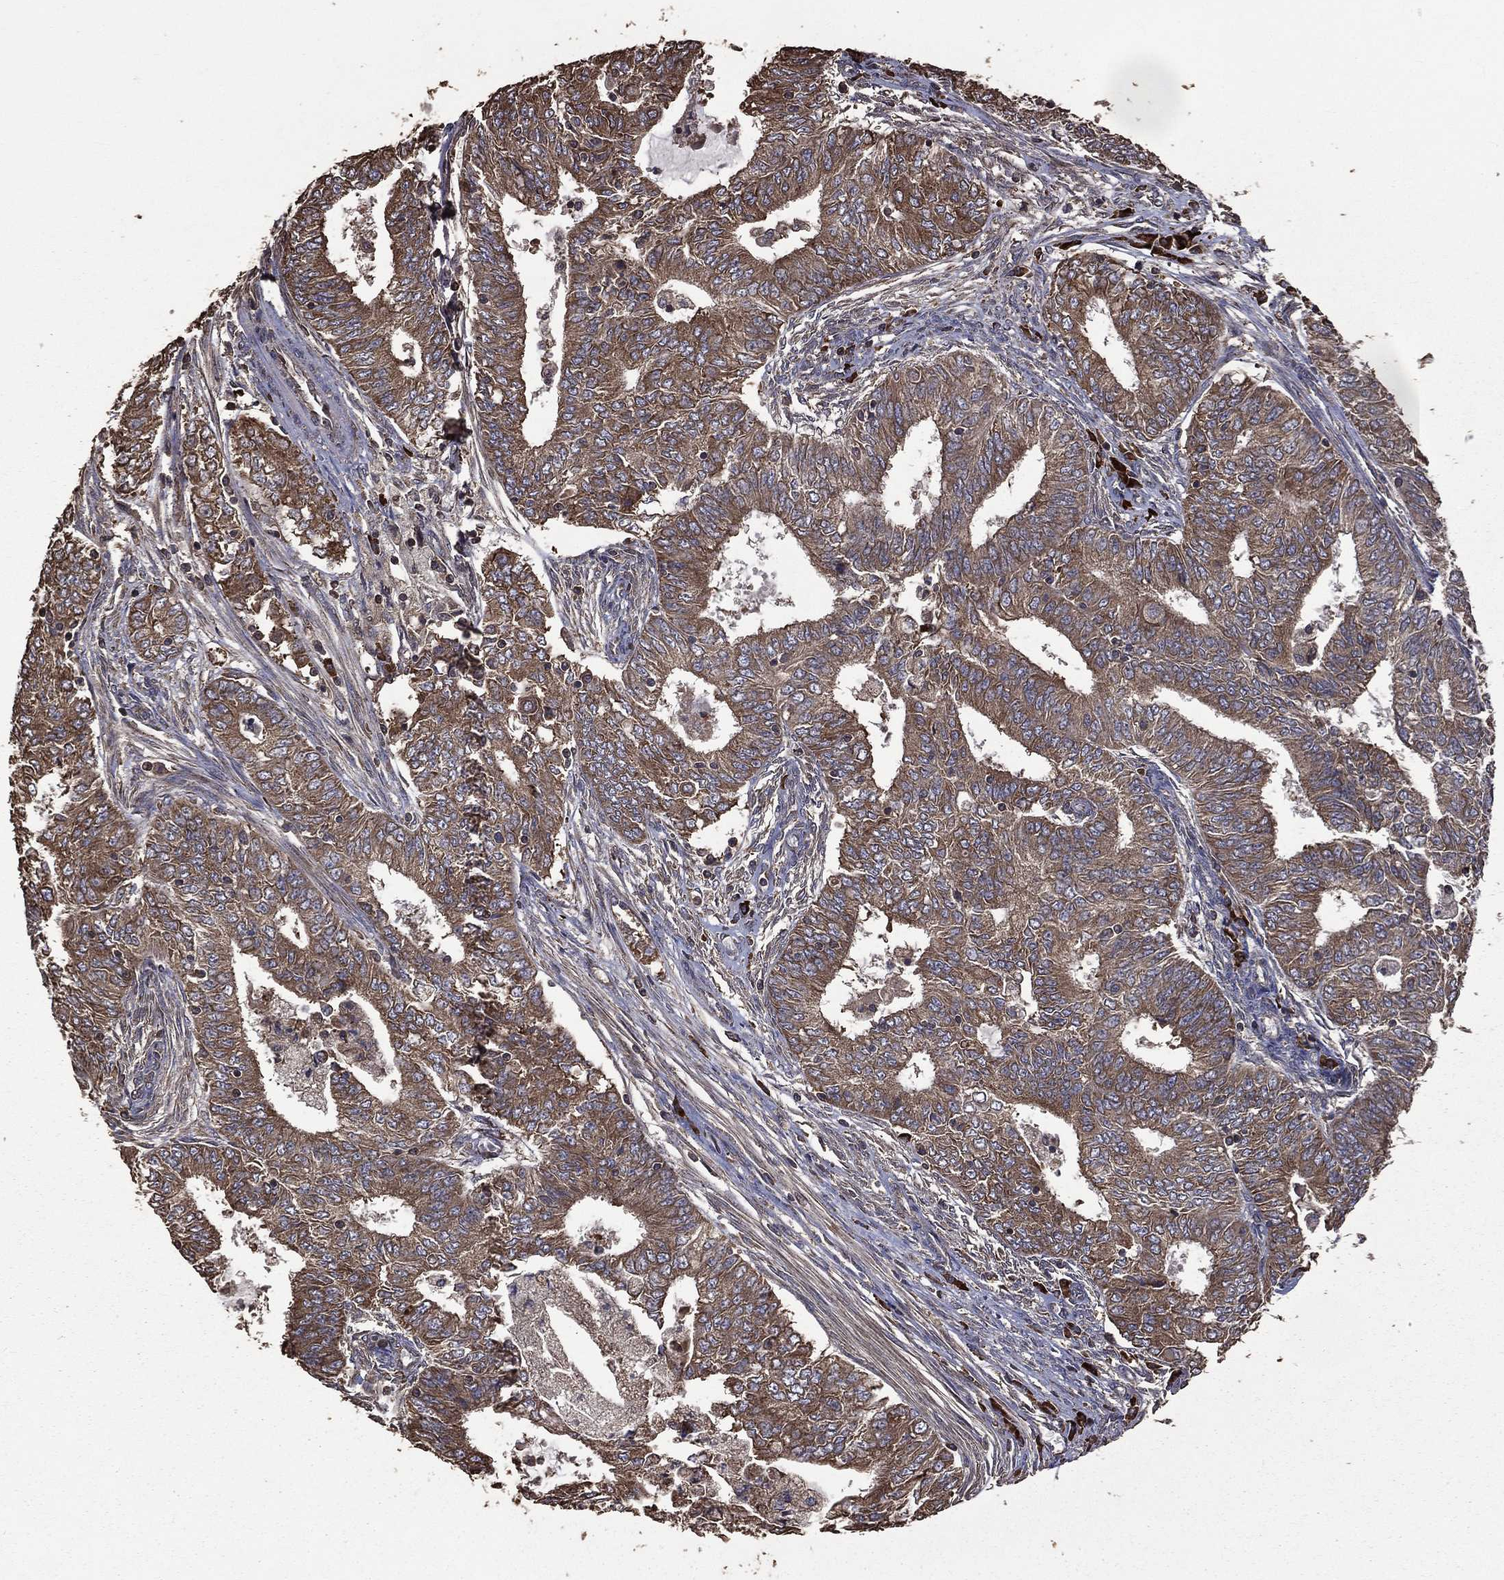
{"staining": {"intensity": "moderate", "quantity": ">75%", "location": "cytoplasmic/membranous"}, "tissue": "endometrial cancer", "cell_type": "Tumor cells", "image_type": "cancer", "snomed": [{"axis": "morphology", "description": "Adenocarcinoma, NOS"}, {"axis": "topography", "description": "Endometrium"}], "caption": "Protein expression analysis of endometrial cancer exhibits moderate cytoplasmic/membranous positivity in approximately >75% of tumor cells.", "gene": "METTL27", "patient": {"sex": "female", "age": 62}}